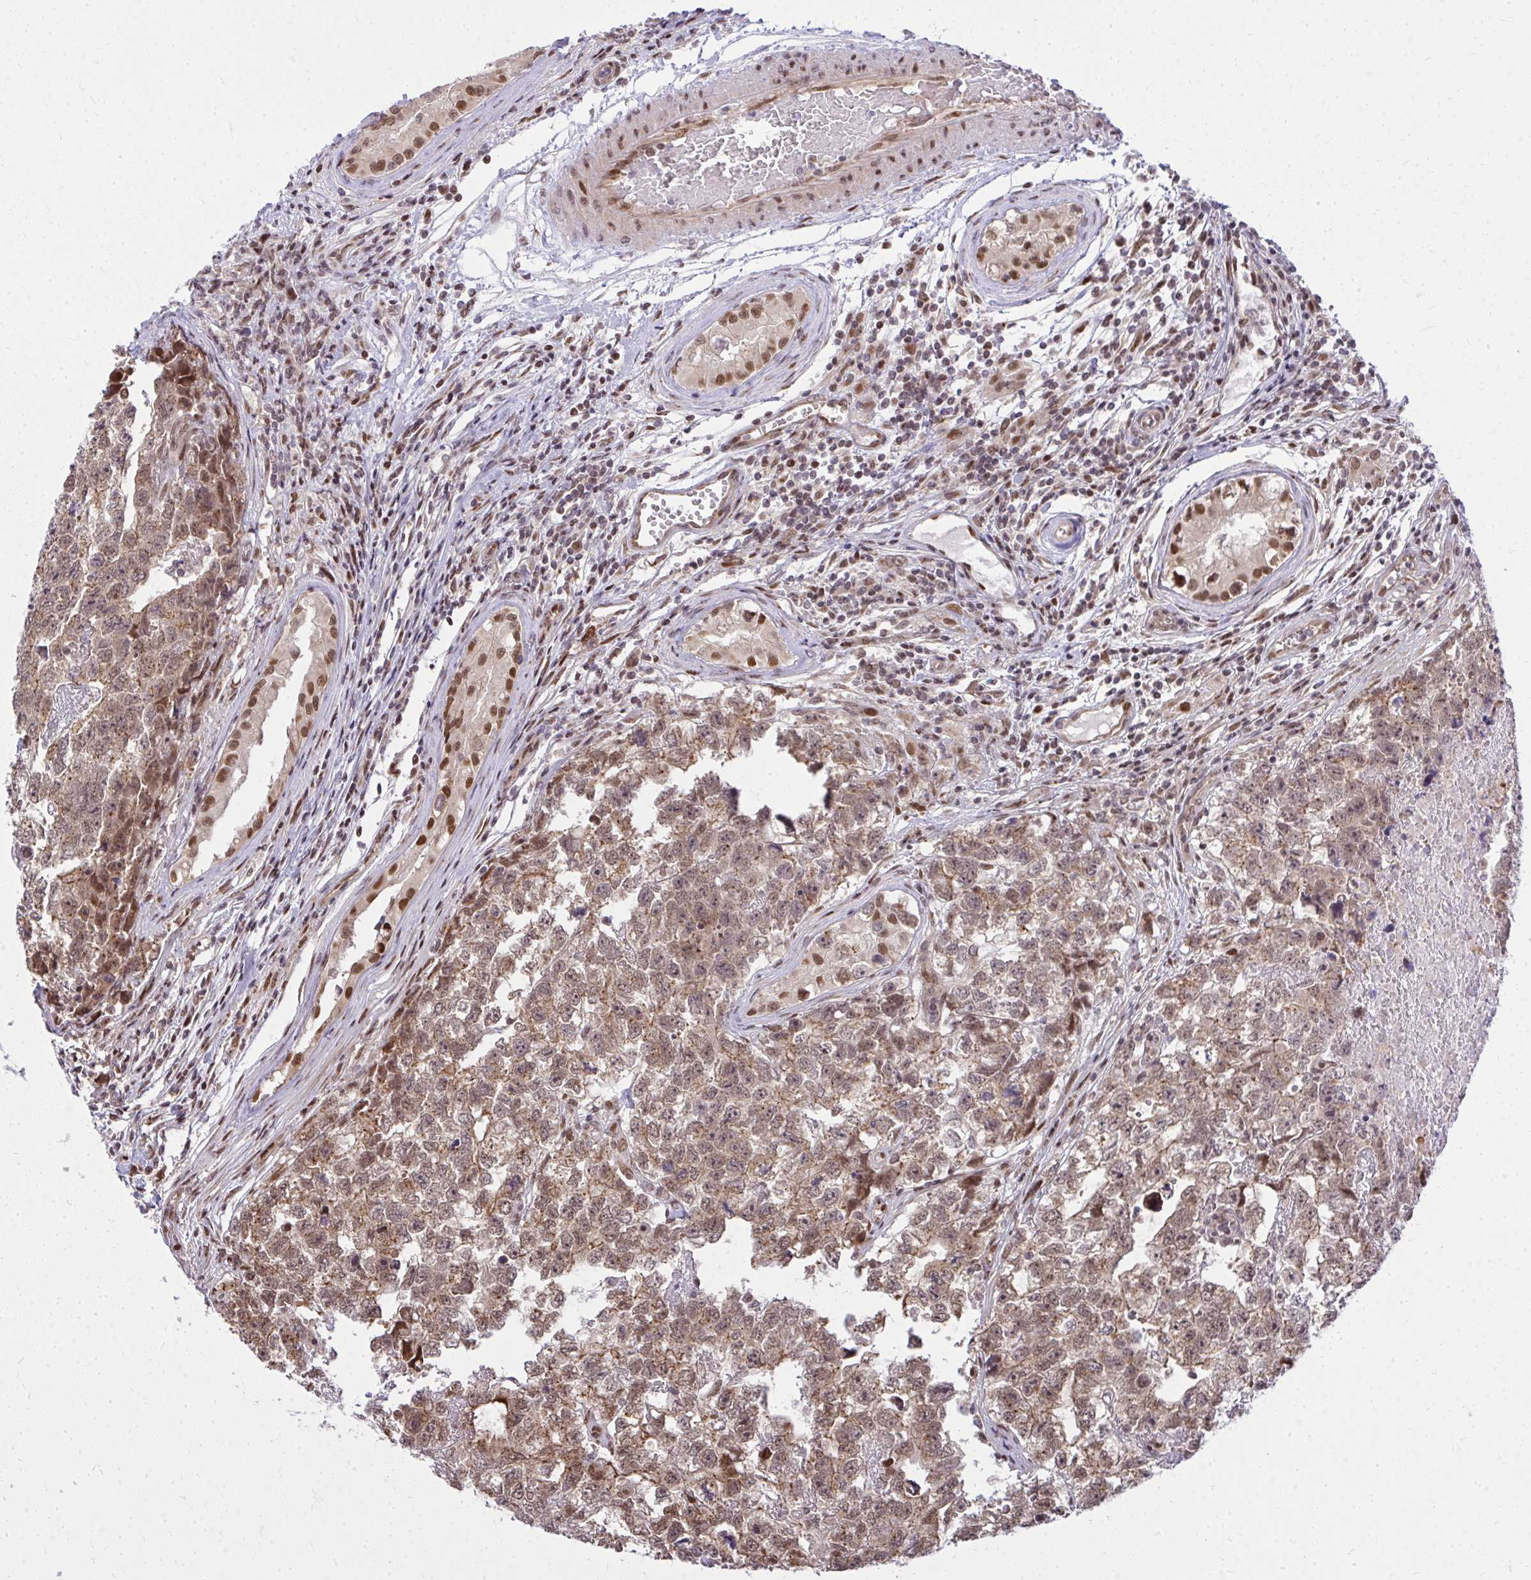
{"staining": {"intensity": "moderate", "quantity": ">75%", "location": "cytoplasmic/membranous,nuclear"}, "tissue": "testis cancer", "cell_type": "Tumor cells", "image_type": "cancer", "snomed": [{"axis": "morphology", "description": "Carcinoma, Embryonal, NOS"}, {"axis": "topography", "description": "Testis"}], "caption": "Human embryonal carcinoma (testis) stained for a protein (brown) reveals moderate cytoplasmic/membranous and nuclear positive staining in approximately >75% of tumor cells.", "gene": "PIGY", "patient": {"sex": "male", "age": 22}}